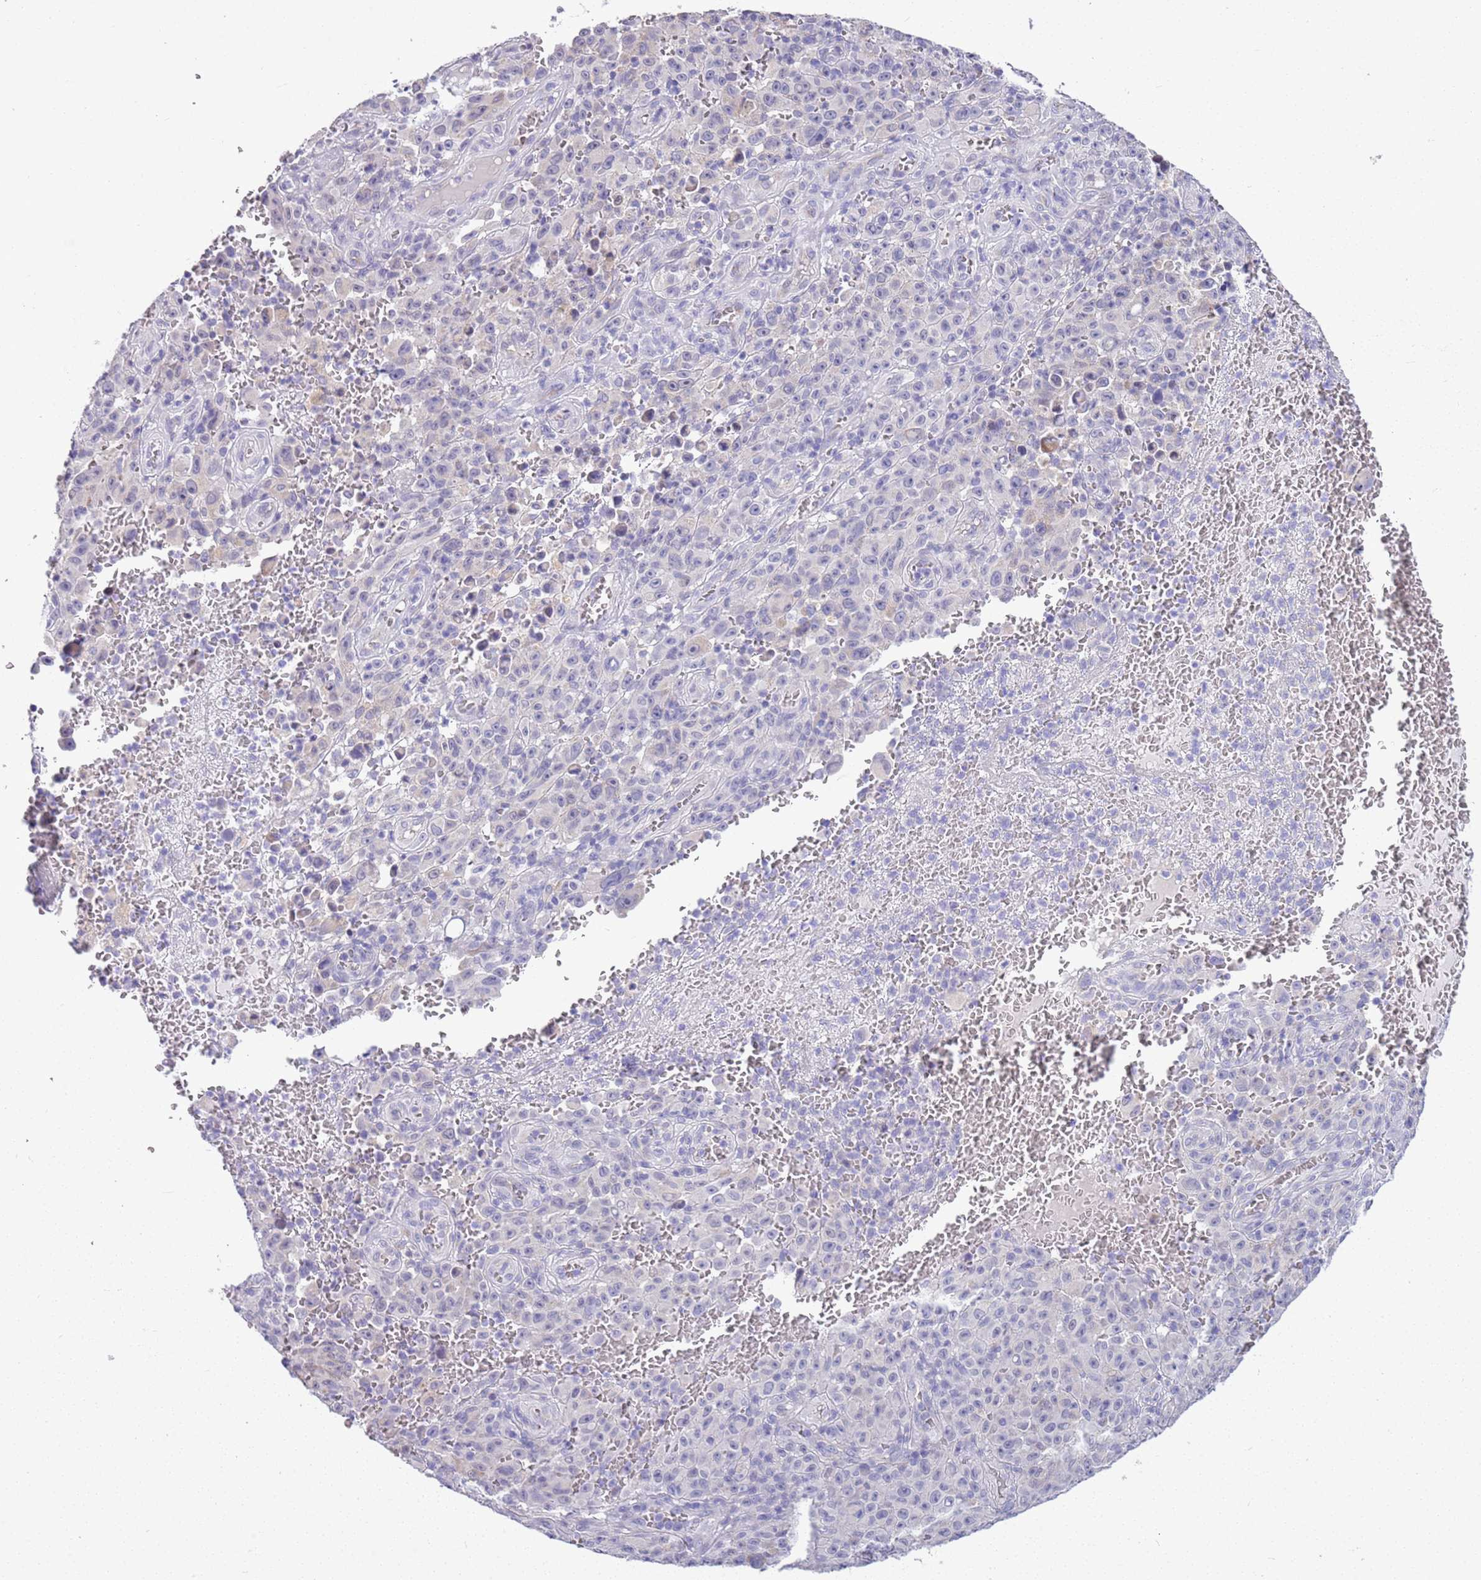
{"staining": {"intensity": "negative", "quantity": "none", "location": "none"}, "tissue": "melanoma", "cell_type": "Tumor cells", "image_type": "cancer", "snomed": [{"axis": "morphology", "description": "Malignant melanoma, NOS"}, {"axis": "topography", "description": "Skin"}], "caption": "Tumor cells show no significant staining in melanoma. (Immunohistochemistry (ihc), brightfield microscopy, high magnification).", "gene": "BRMS1L", "patient": {"sex": "female", "age": 82}}